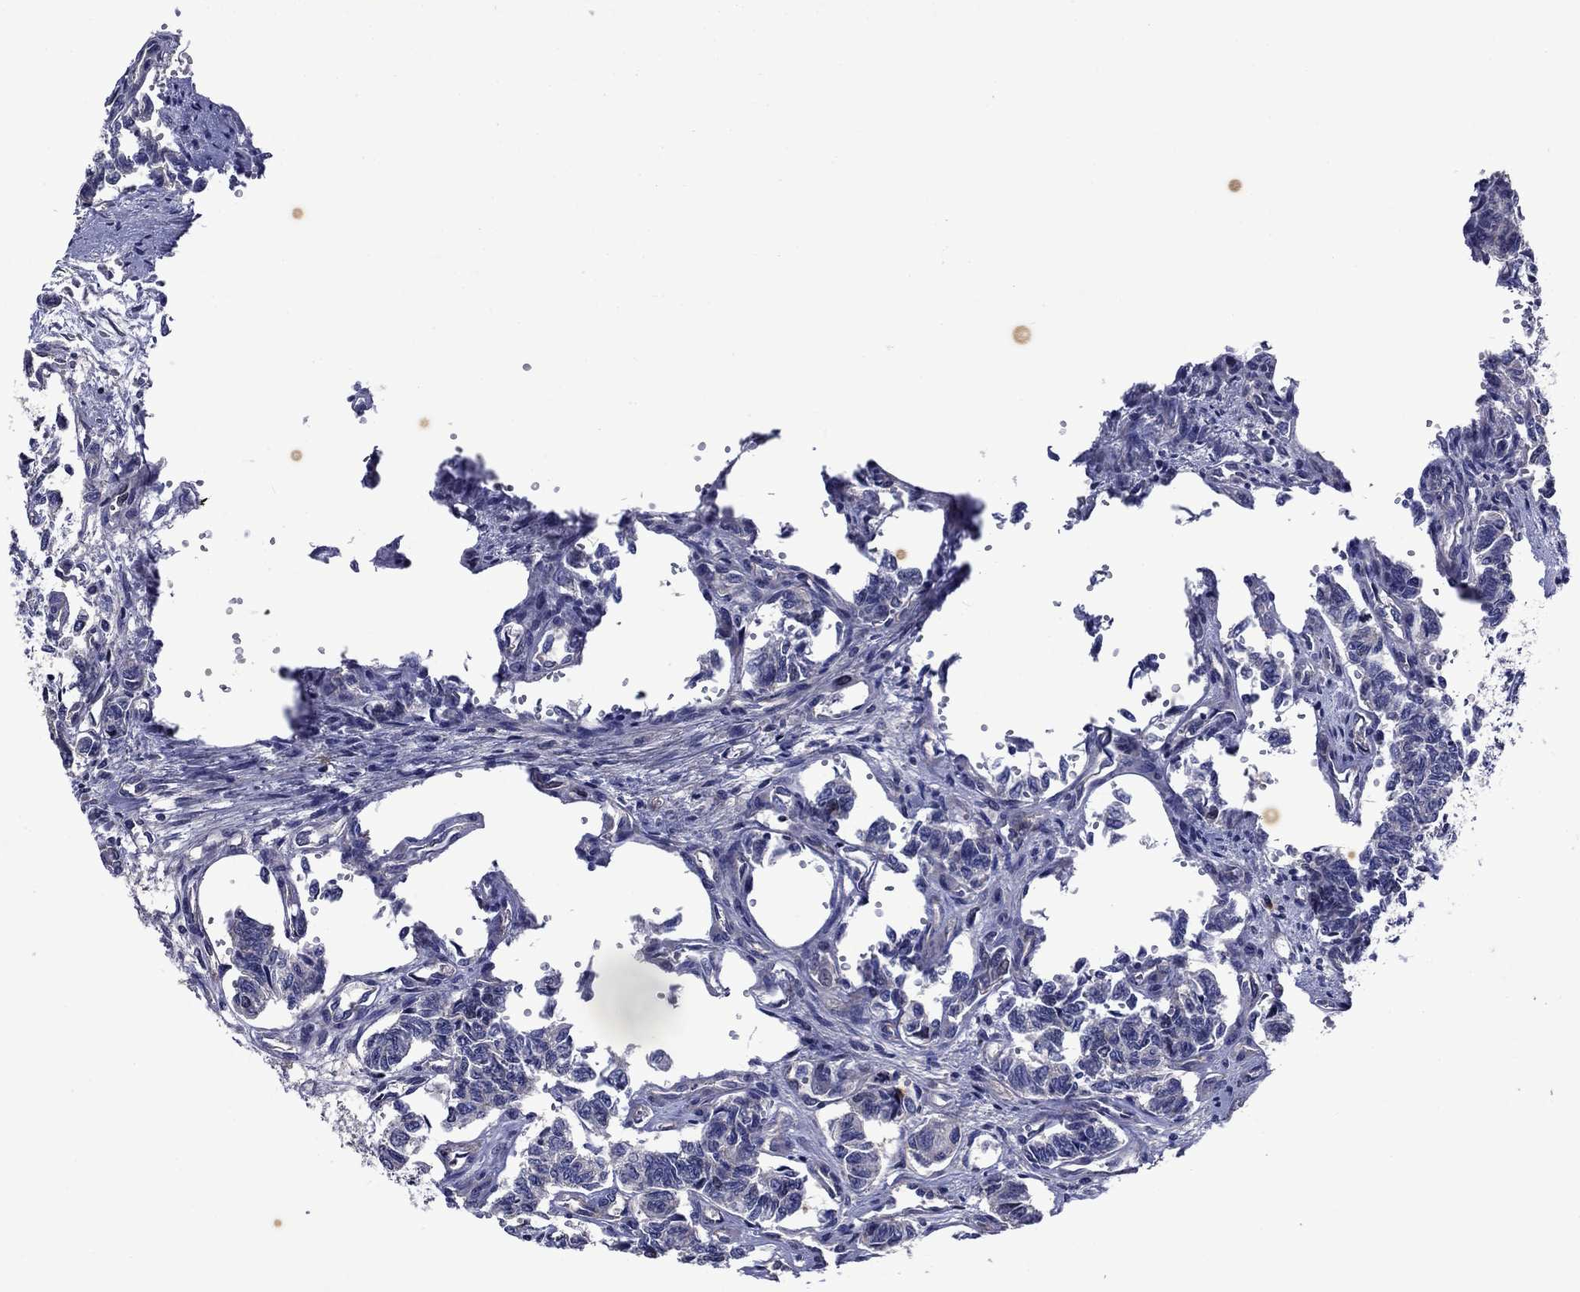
{"staining": {"intensity": "negative", "quantity": "none", "location": "none"}, "tissue": "carcinoid", "cell_type": "Tumor cells", "image_type": "cancer", "snomed": [{"axis": "morphology", "description": "Carcinoid, malignant, NOS"}, {"axis": "topography", "description": "Kidney"}], "caption": "High magnification brightfield microscopy of carcinoid (malignant) stained with DAB (brown) and counterstained with hematoxylin (blue): tumor cells show no significant staining.", "gene": "KIF22", "patient": {"sex": "female", "age": 41}}